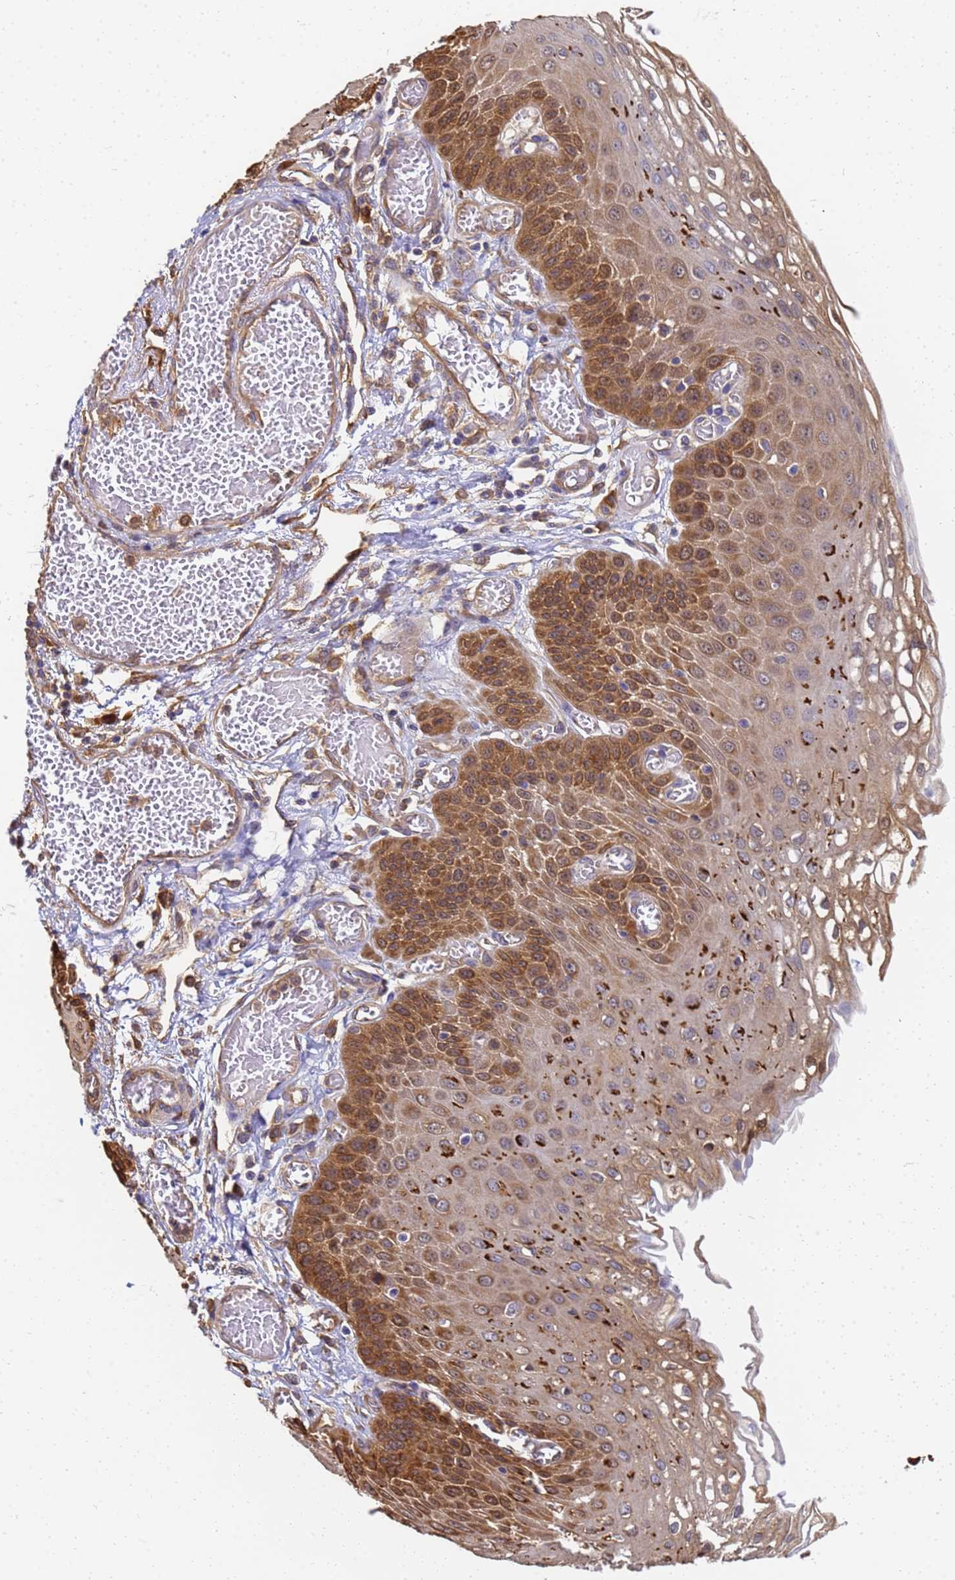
{"staining": {"intensity": "moderate", "quantity": ">75%", "location": "cytoplasmic/membranous,nuclear"}, "tissue": "esophagus", "cell_type": "Squamous epithelial cells", "image_type": "normal", "snomed": [{"axis": "morphology", "description": "Normal tissue, NOS"}, {"axis": "topography", "description": "Esophagus"}], "caption": "Immunohistochemical staining of unremarkable human esophagus reveals moderate cytoplasmic/membranous,nuclear protein expression in approximately >75% of squamous epithelial cells.", "gene": "NME1", "patient": {"sex": "male", "age": 81}}